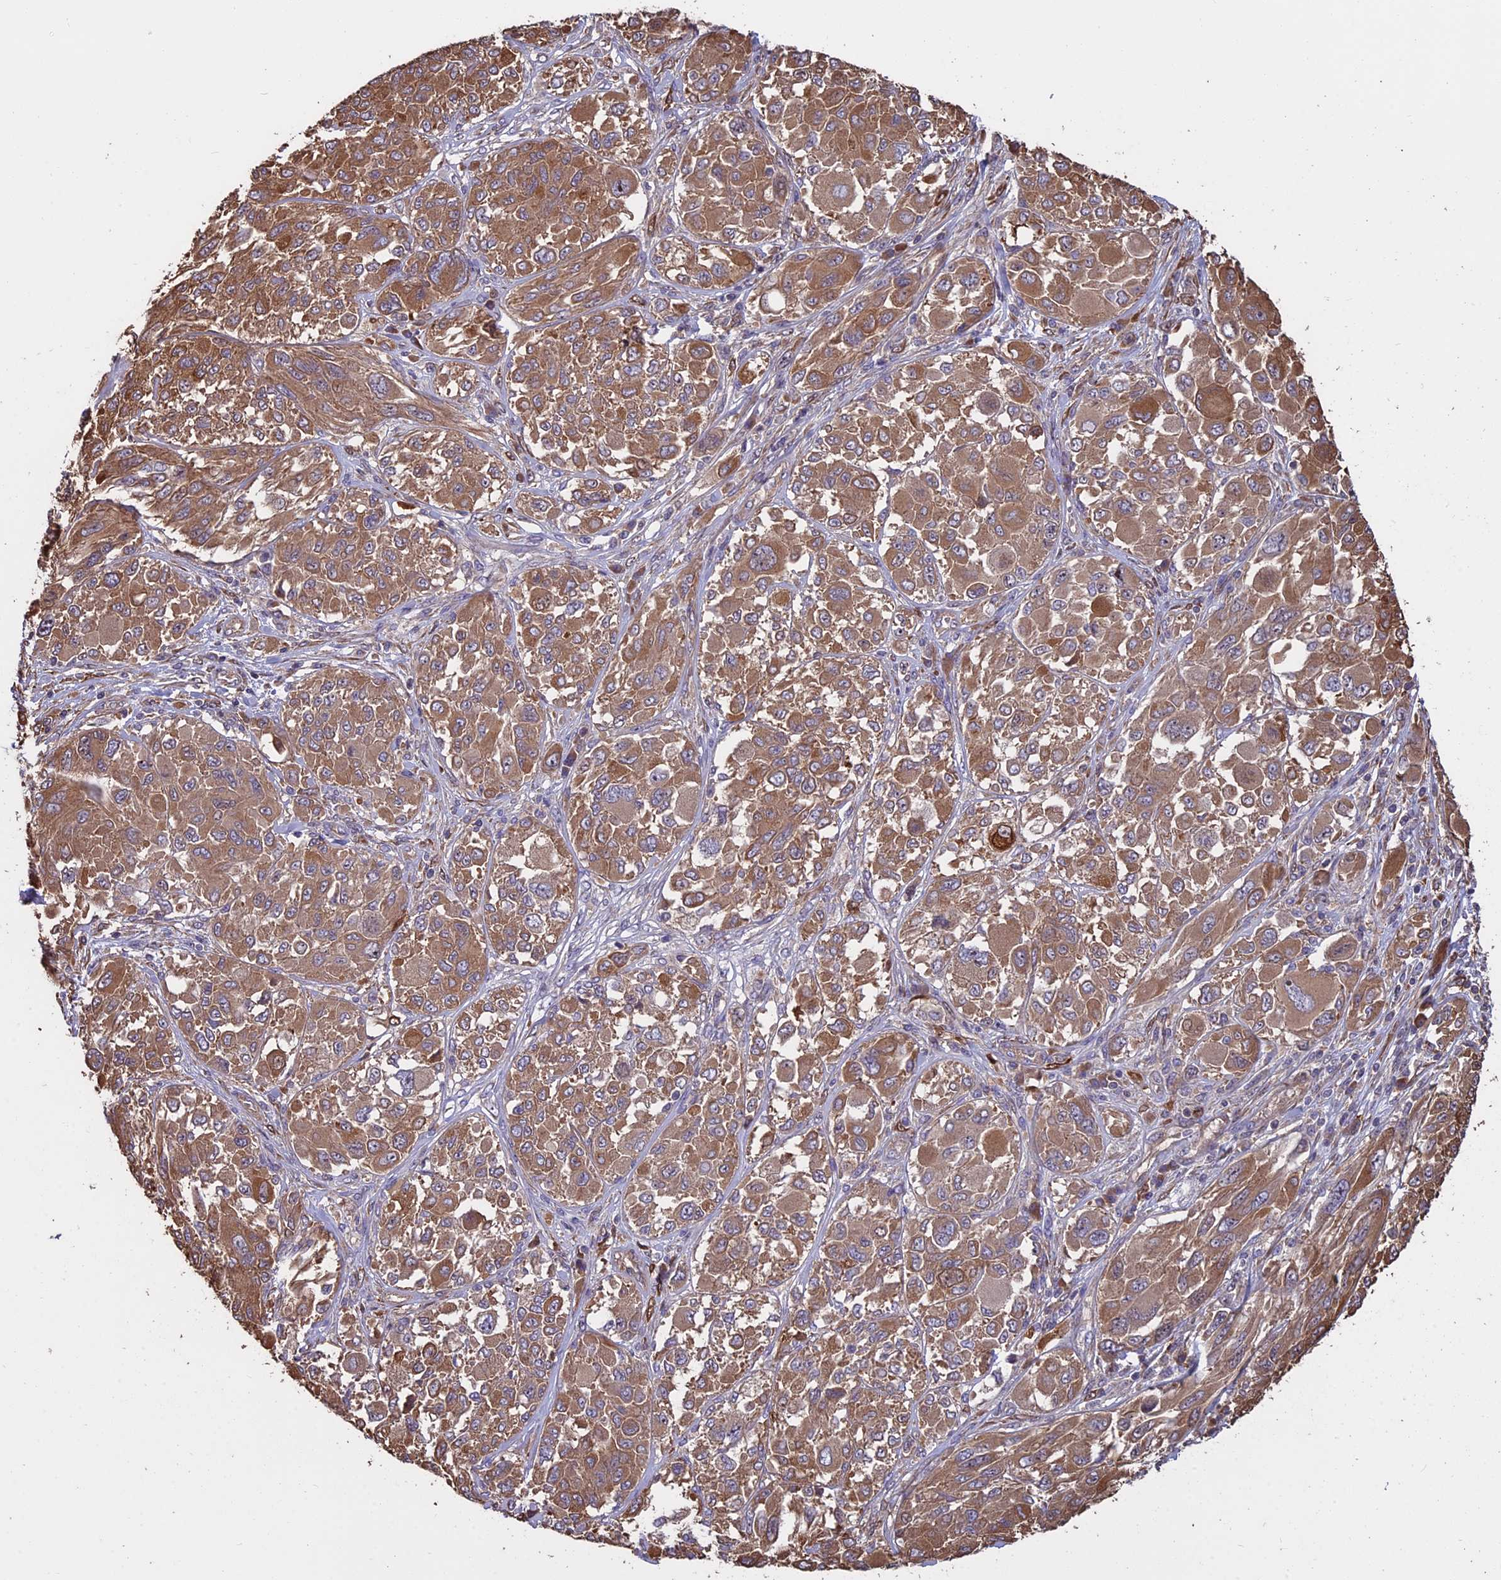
{"staining": {"intensity": "moderate", "quantity": ">75%", "location": "cytoplasmic/membranous"}, "tissue": "melanoma", "cell_type": "Tumor cells", "image_type": "cancer", "snomed": [{"axis": "morphology", "description": "Malignant melanoma, NOS"}, {"axis": "topography", "description": "Skin"}], "caption": "Immunohistochemical staining of melanoma shows medium levels of moderate cytoplasmic/membranous positivity in about >75% of tumor cells. The staining was performed using DAB, with brown indicating positive protein expression. Nuclei are stained blue with hematoxylin.", "gene": "VWA3A", "patient": {"sex": "female", "age": 91}}